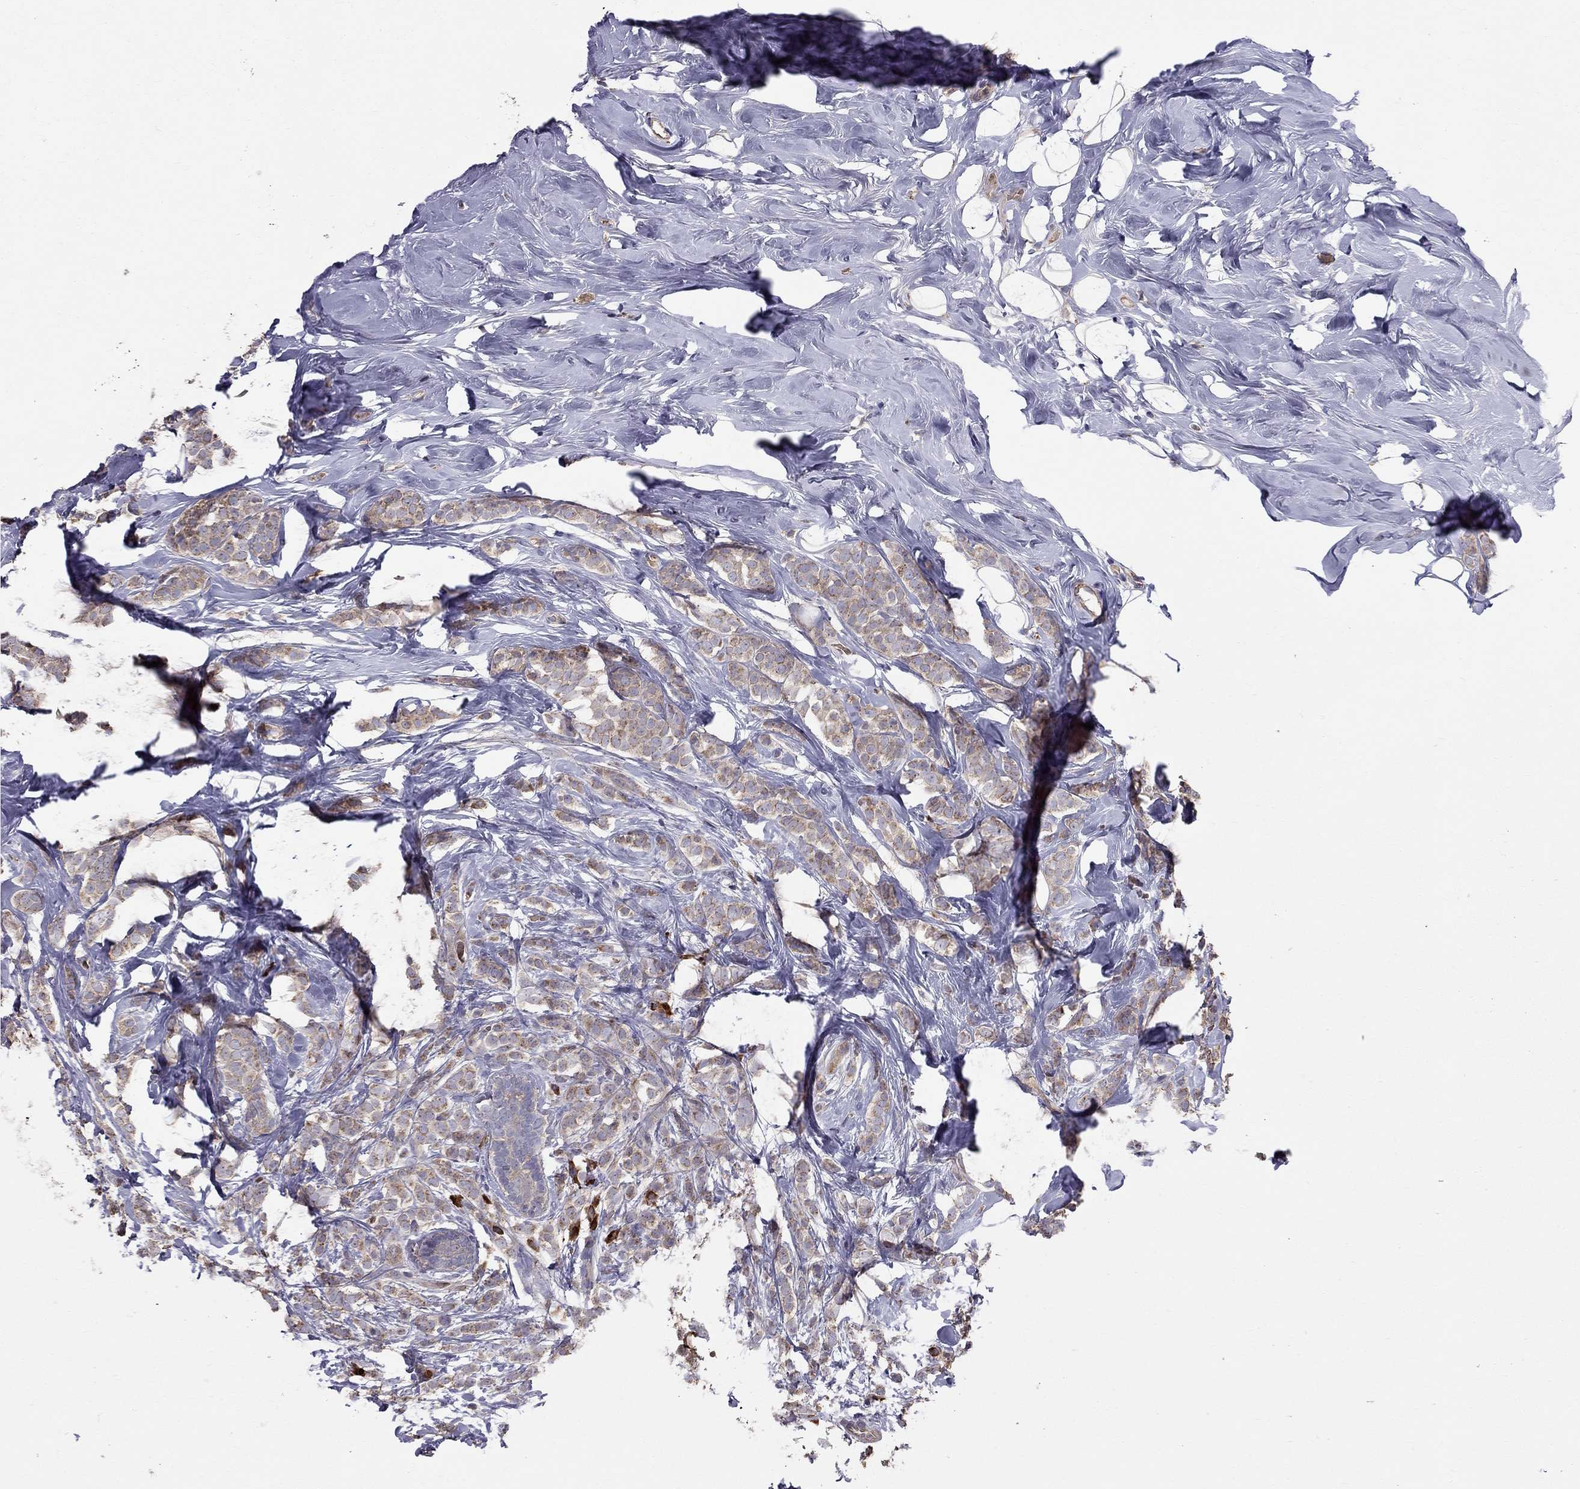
{"staining": {"intensity": "moderate", "quantity": ">75%", "location": "cytoplasmic/membranous"}, "tissue": "breast cancer", "cell_type": "Tumor cells", "image_type": "cancer", "snomed": [{"axis": "morphology", "description": "Lobular carcinoma"}, {"axis": "topography", "description": "Breast"}], "caption": "Immunohistochemistry (IHC) image of neoplastic tissue: lobular carcinoma (breast) stained using IHC displays medium levels of moderate protein expression localized specifically in the cytoplasmic/membranous of tumor cells, appearing as a cytoplasmic/membranous brown color.", "gene": "PIK3CG", "patient": {"sex": "female", "age": 49}}